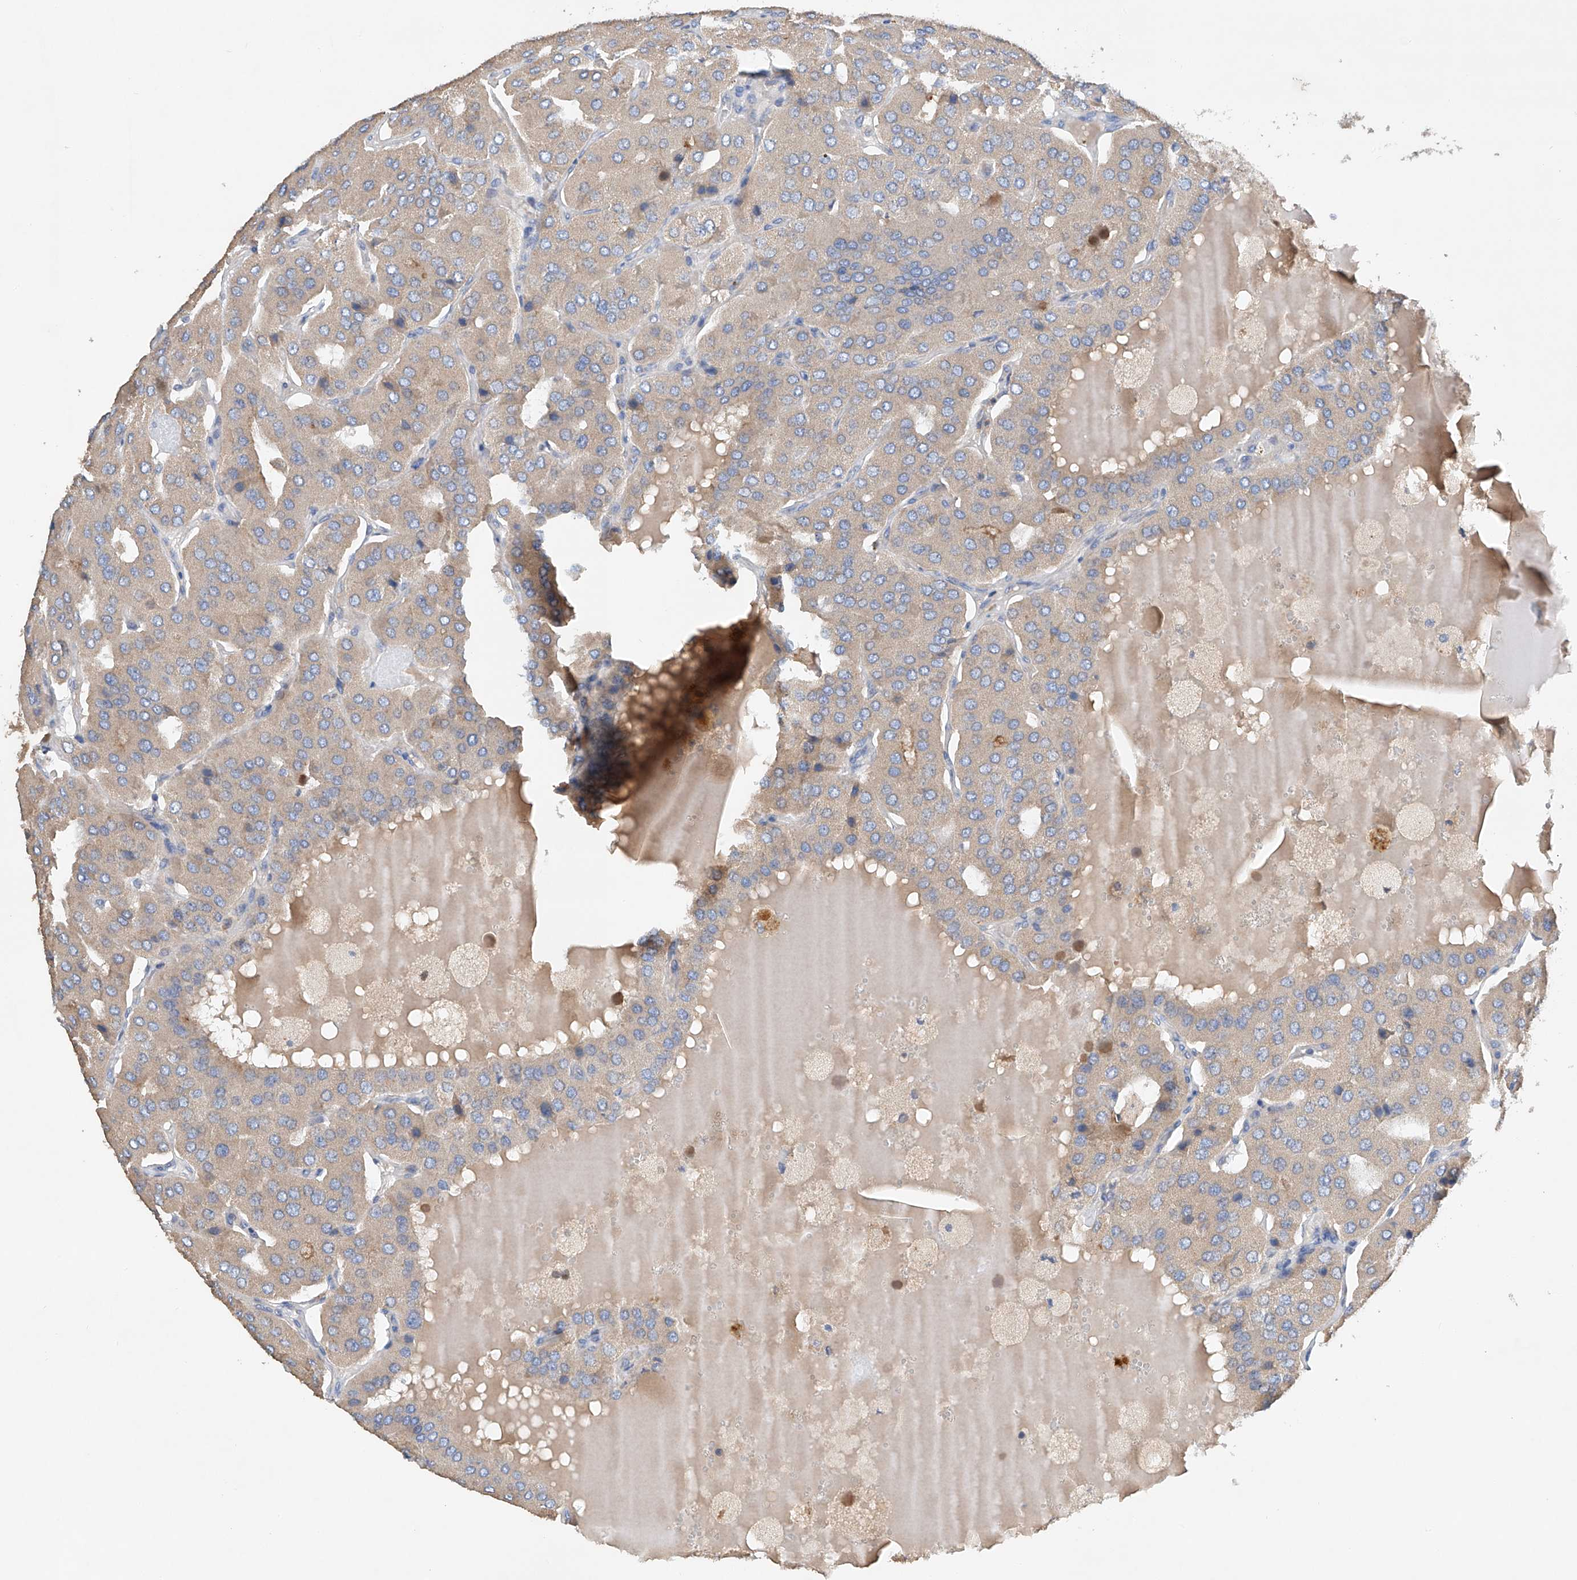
{"staining": {"intensity": "weak", "quantity": "25%-75%", "location": "cytoplasmic/membranous"}, "tissue": "parathyroid gland", "cell_type": "Glandular cells", "image_type": "normal", "snomed": [{"axis": "morphology", "description": "Normal tissue, NOS"}, {"axis": "morphology", "description": "Adenoma, NOS"}, {"axis": "topography", "description": "Parathyroid gland"}], "caption": "Weak cytoplasmic/membranous expression is seen in approximately 25%-75% of glandular cells in normal parathyroid gland.", "gene": "GPC4", "patient": {"sex": "female", "age": 86}}